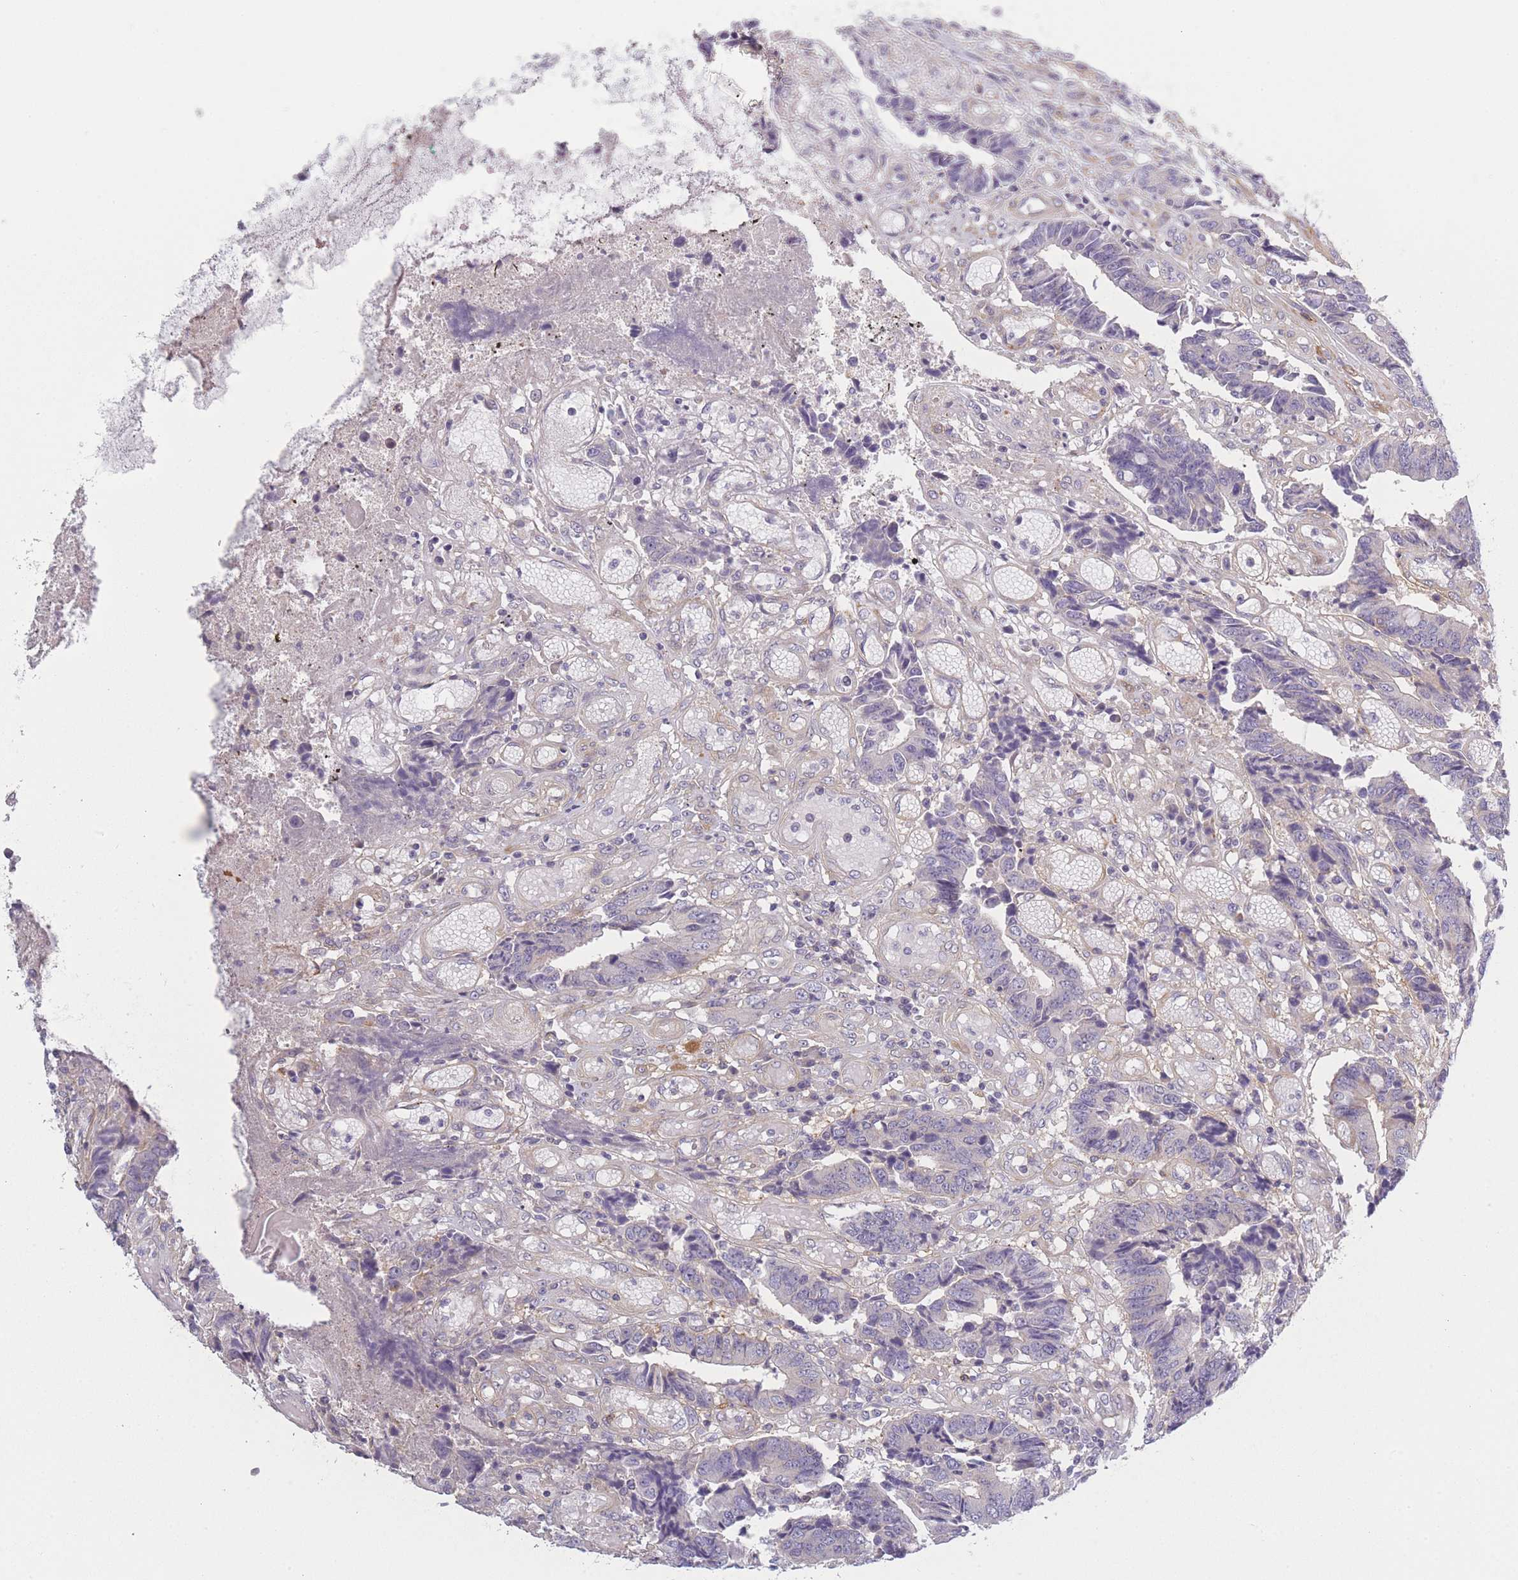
{"staining": {"intensity": "negative", "quantity": "none", "location": "none"}, "tissue": "colorectal cancer", "cell_type": "Tumor cells", "image_type": "cancer", "snomed": [{"axis": "morphology", "description": "Adenocarcinoma, NOS"}, {"axis": "topography", "description": "Rectum"}], "caption": "Colorectal cancer (adenocarcinoma) was stained to show a protein in brown. There is no significant expression in tumor cells.", "gene": "SLC7A6", "patient": {"sex": "male", "age": 84}}